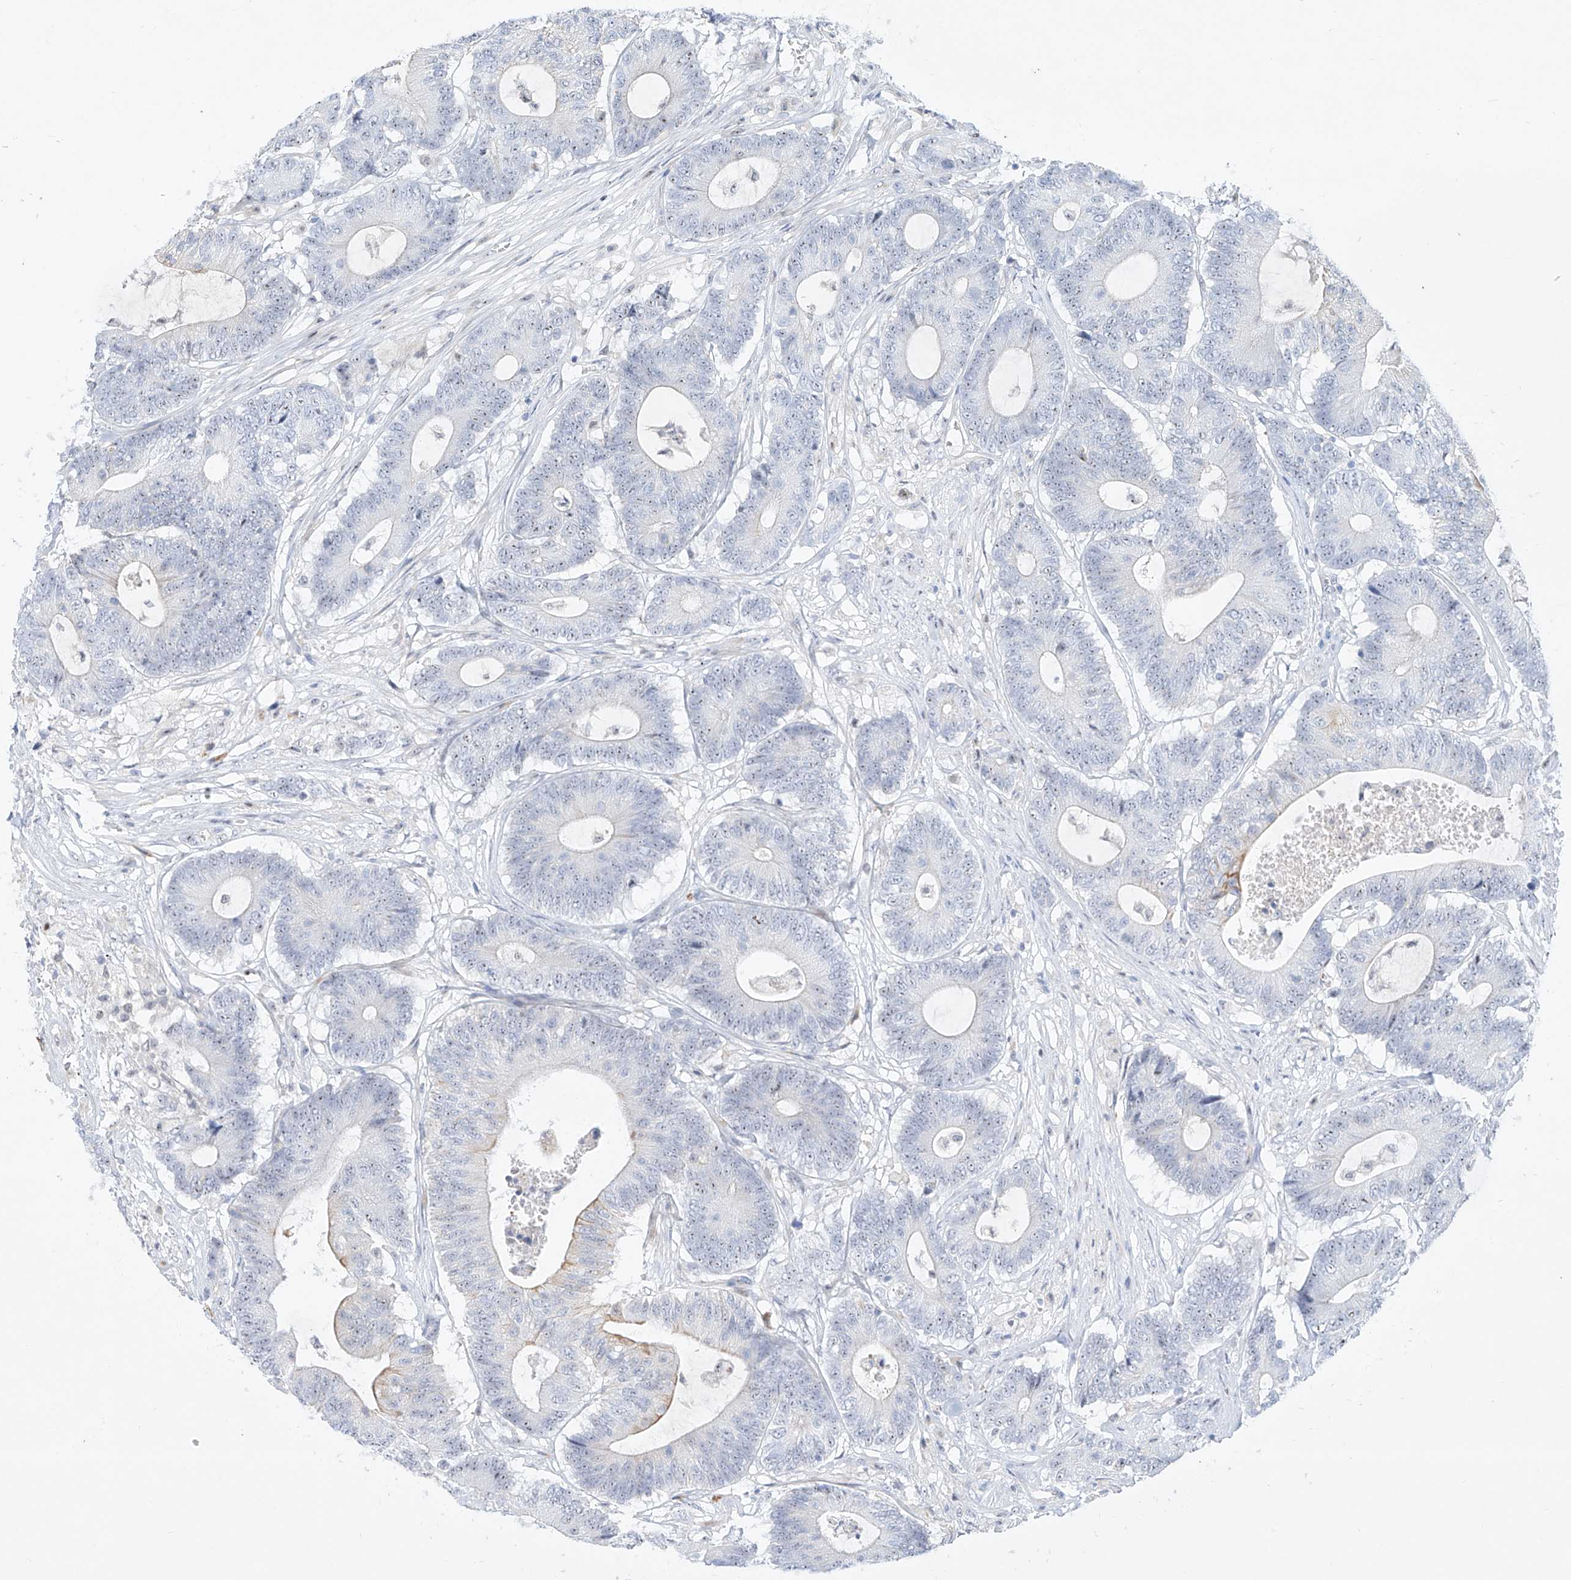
{"staining": {"intensity": "negative", "quantity": "none", "location": "none"}, "tissue": "colorectal cancer", "cell_type": "Tumor cells", "image_type": "cancer", "snomed": [{"axis": "morphology", "description": "Adenocarcinoma, NOS"}, {"axis": "topography", "description": "Colon"}], "caption": "Immunohistochemistry (IHC) of adenocarcinoma (colorectal) reveals no positivity in tumor cells.", "gene": "SNU13", "patient": {"sex": "female", "age": 84}}